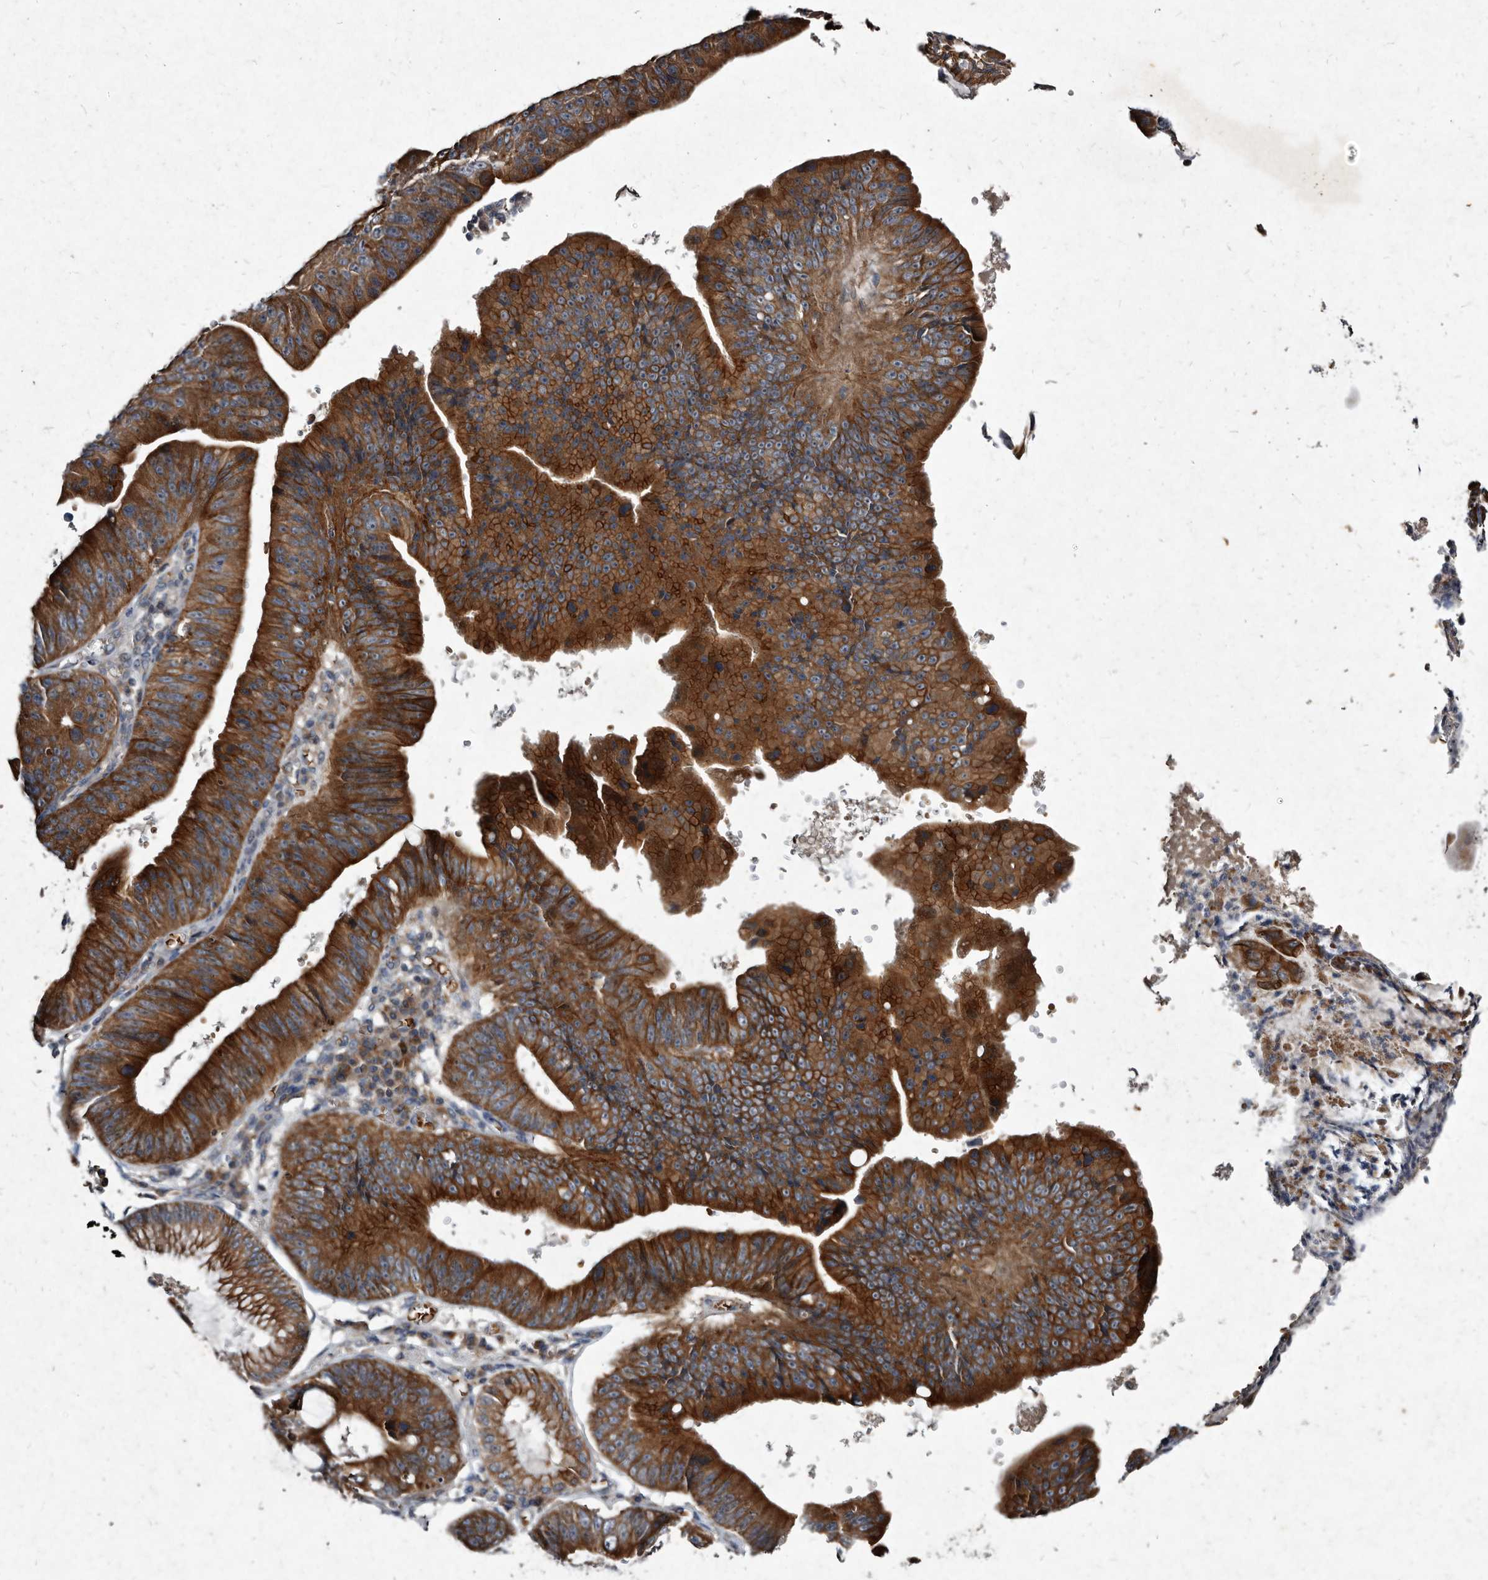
{"staining": {"intensity": "strong", "quantity": ">75%", "location": "cytoplasmic/membranous"}, "tissue": "stomach cancer", "cell_type": "Tumor cells", "image_type": "cancer", "snomed": [{"axis": "morphology", "description": "Adenocarcinoma, NOS"}, {"axis": "topography", "description": "Stomach"}], "caption": "This photomicrograph shows immunohistochemistry staining of stomach adenocarcinoma, with high strong cytoplasmic/membranous staining in about >75% of tumor cells.", "gene": "YPEL3", "patient": {"sex": "male", "age": 59}}